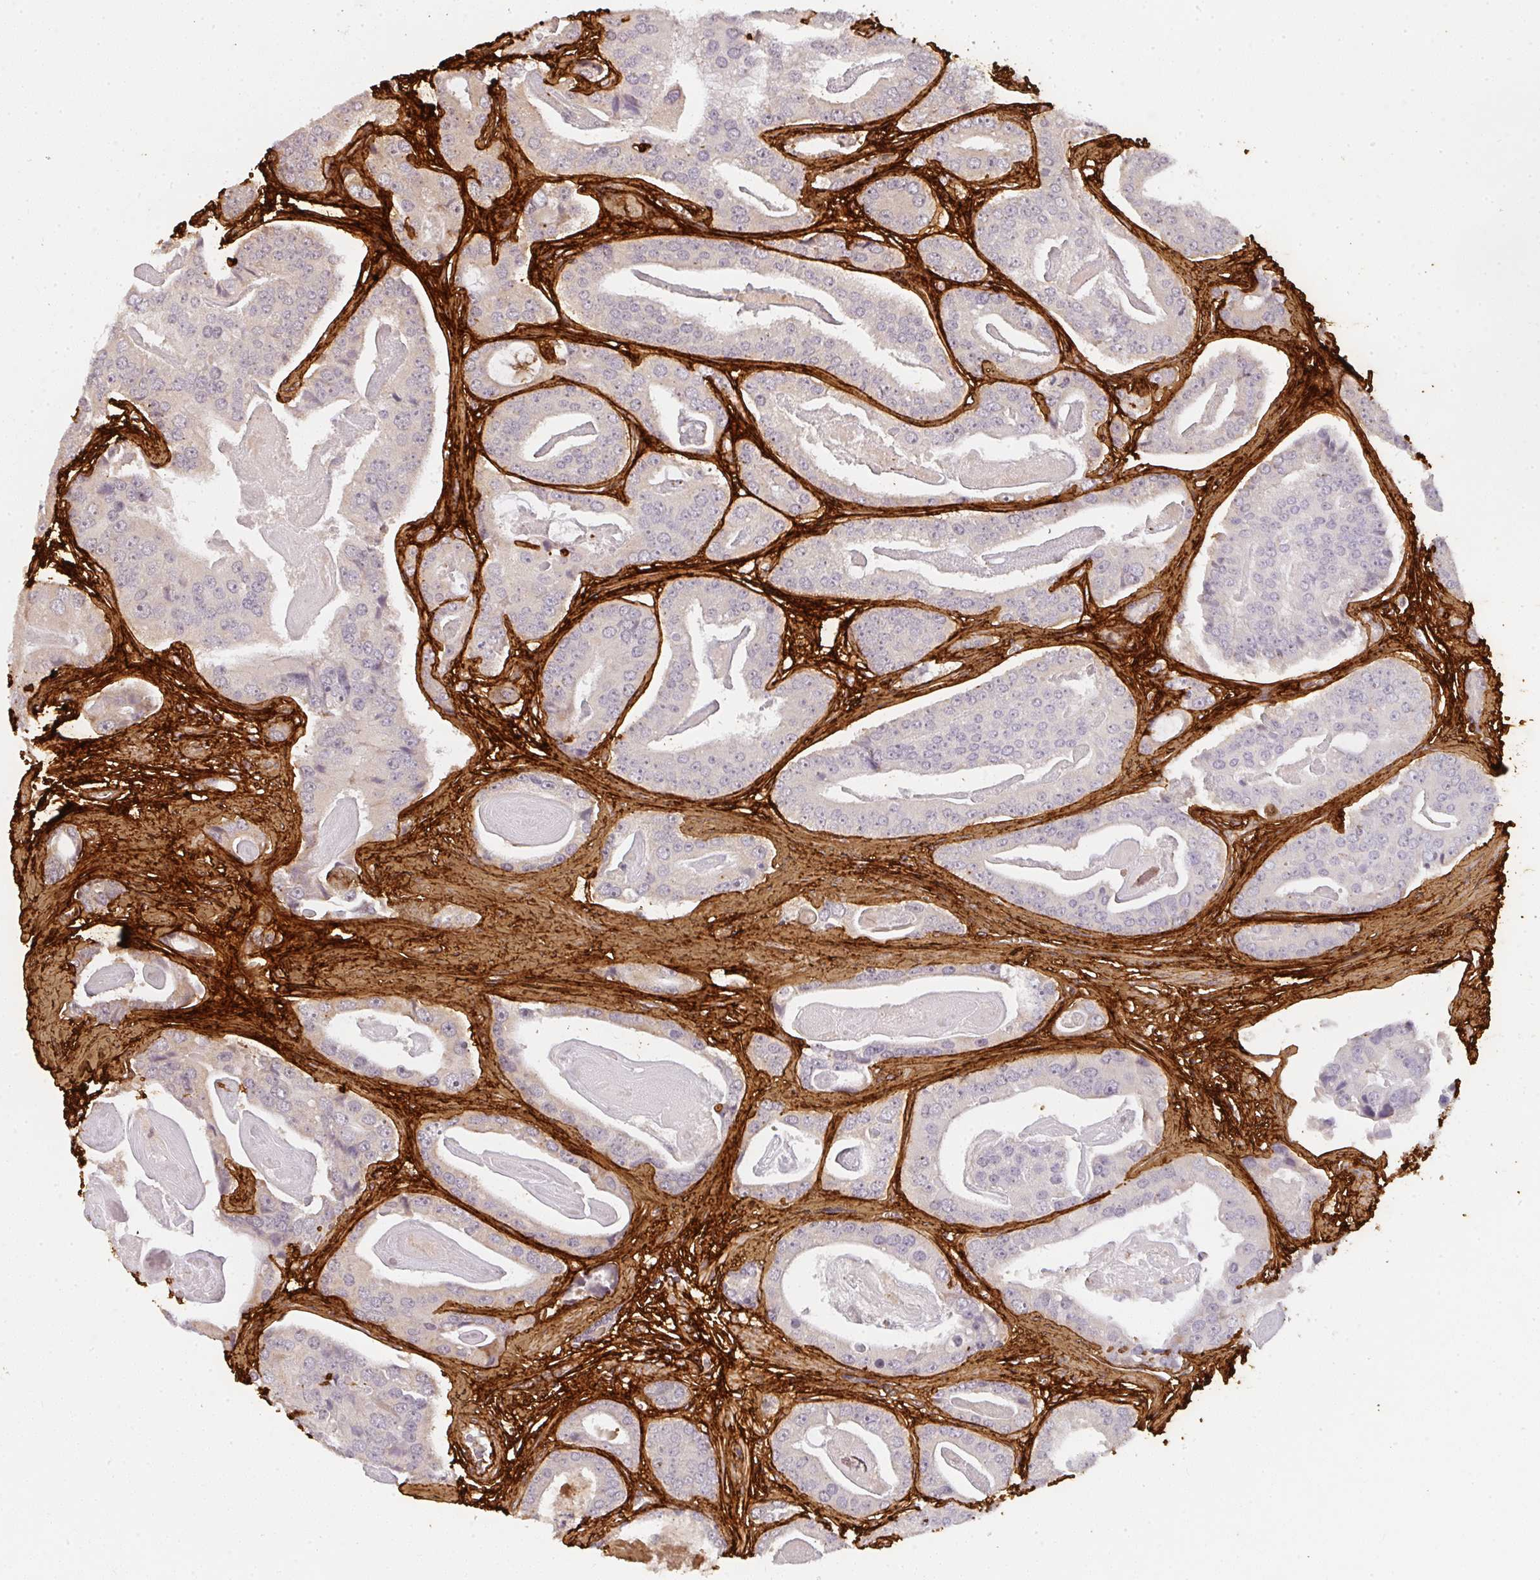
{"staining": {"intensity": "negative", "quantity": "none", "location": "none"}, "tissue": "prostate cancer", "cell_type": "Tumor cells", "image_type": "cancer", "snomed": [{"axis": "morphology", "description": "Adenocarcinoma, High grade"}, {"axis": "topography", "description": "Prostate"}], "caption": "This is a image of immunohistochemistry staining of prostate cancer (adenocarcinoma (high-grade)), which shows no staining in tumor cells.", "gene": "COL3A1", "patient": {"sex": "male", "age": 71}}